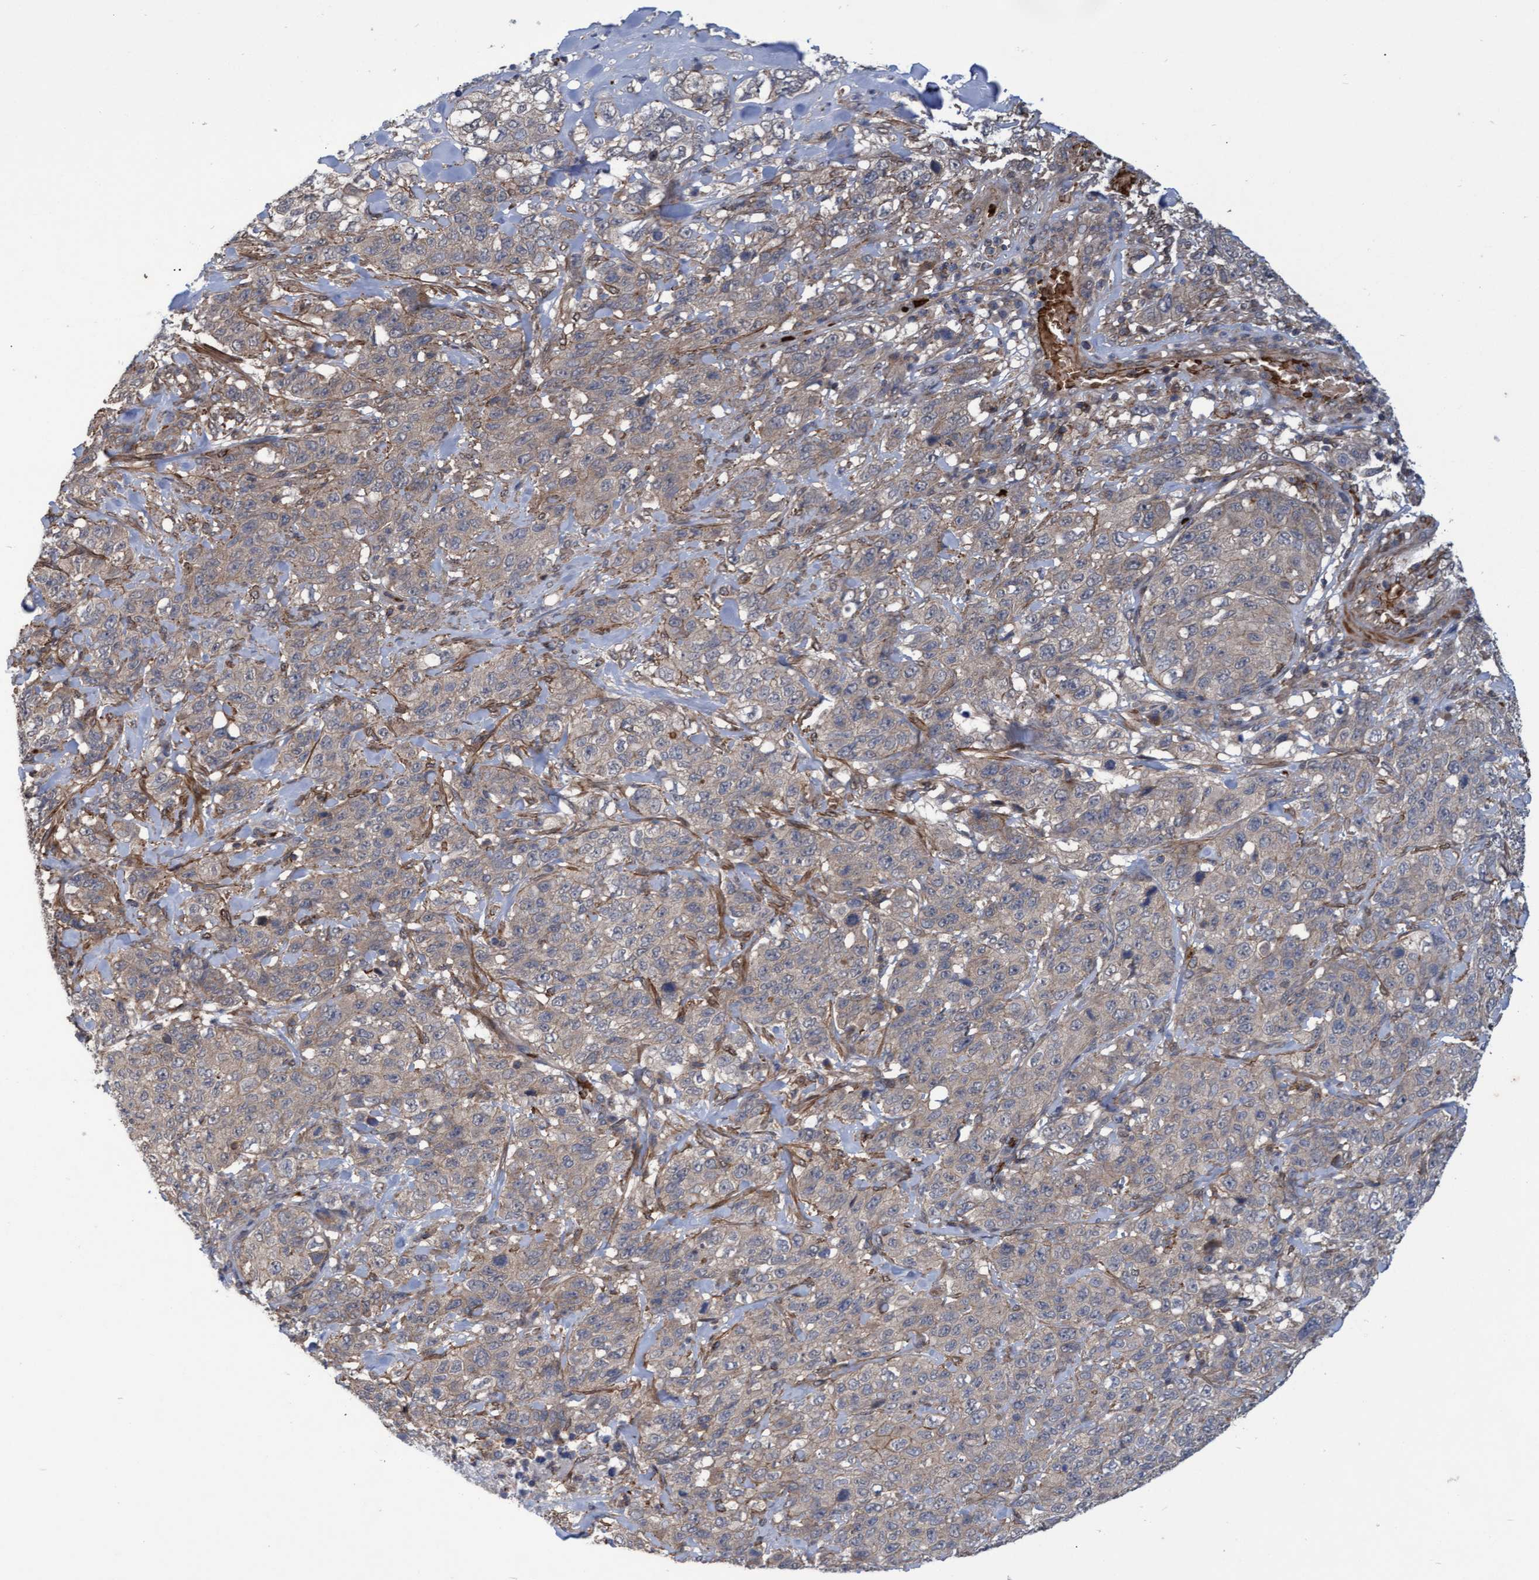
{"staining": {"intensity": "negative", "quantity": "none", "location": "none"}, "tissue": "stomach cancer", "cell_type": "Tumor cells", "image_type": "cancer", "snomed": [{"axis": "morphology", "description": "Adenocarcinoma, NOS"}, {"axis": "topography", "description": "Stomach"}], "caption": "Immunohistochemistry histopathology image of human stomach adenocarcinoma stained for a protein (brown), which displays no staining in tumor cells. The staining was performed using DAB to visualize the protein expression in brown, while the nuclei were stained in blue with hematoxylin (Magnification: 20x).", "gene": "NAA15", "patient": {"sex": "male", "age": 48}}